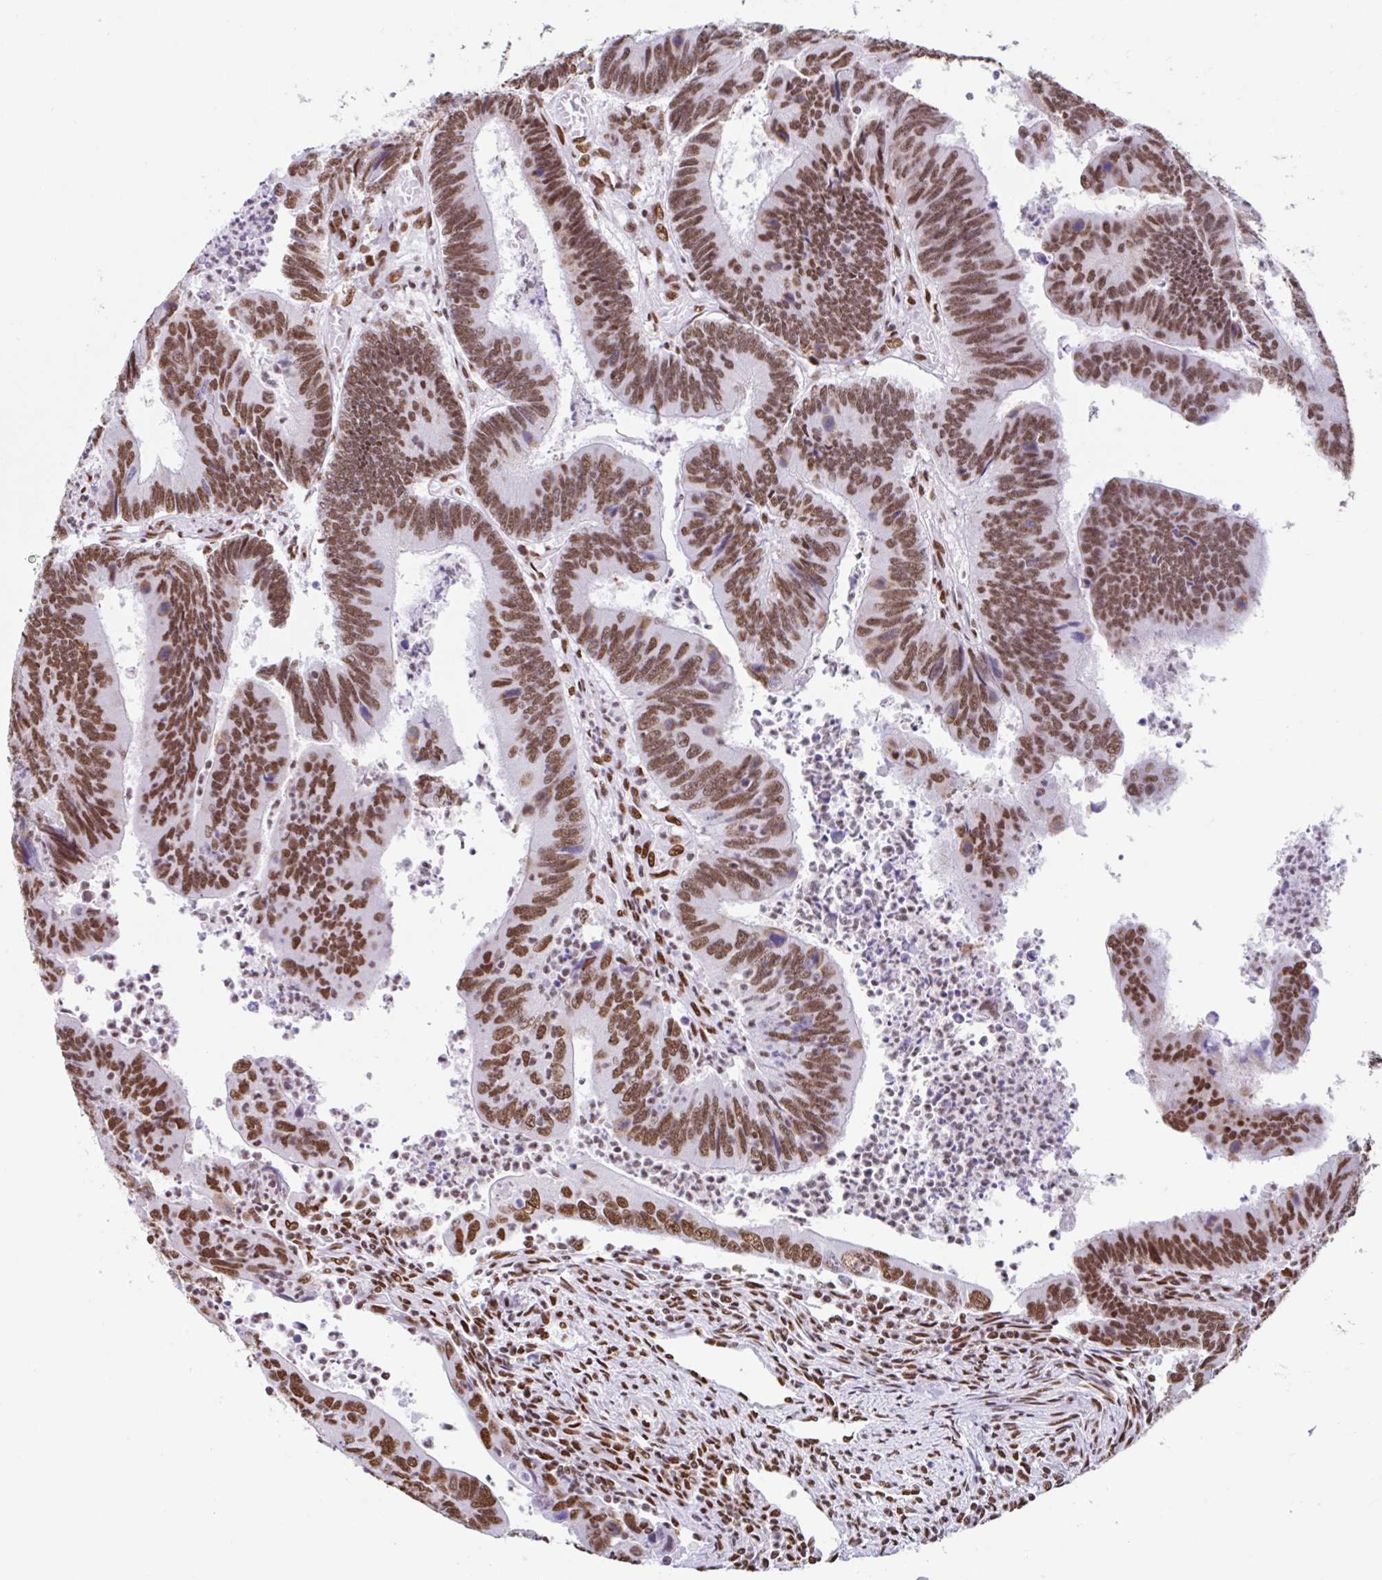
{"staining": {"intensity": "moderate", "quantity": ">75%", "location": "nuclear"}, "tissue": "colorectal cancer", "cell_type": "Tumor cells", "image_type": "cancer", "snomed": [{"axis": "morphology", "description": "Adenocarcinoma, NOS"}, {"axis": "topography", "description": "Colon"}], "caption": "Protein staining reveals moderate nuclear staining in about >75% of tumor cells in colorectal adenocarcinoma.", "gene": "KHDRBS1", "patient": {"sex": "female", "age": 67}}